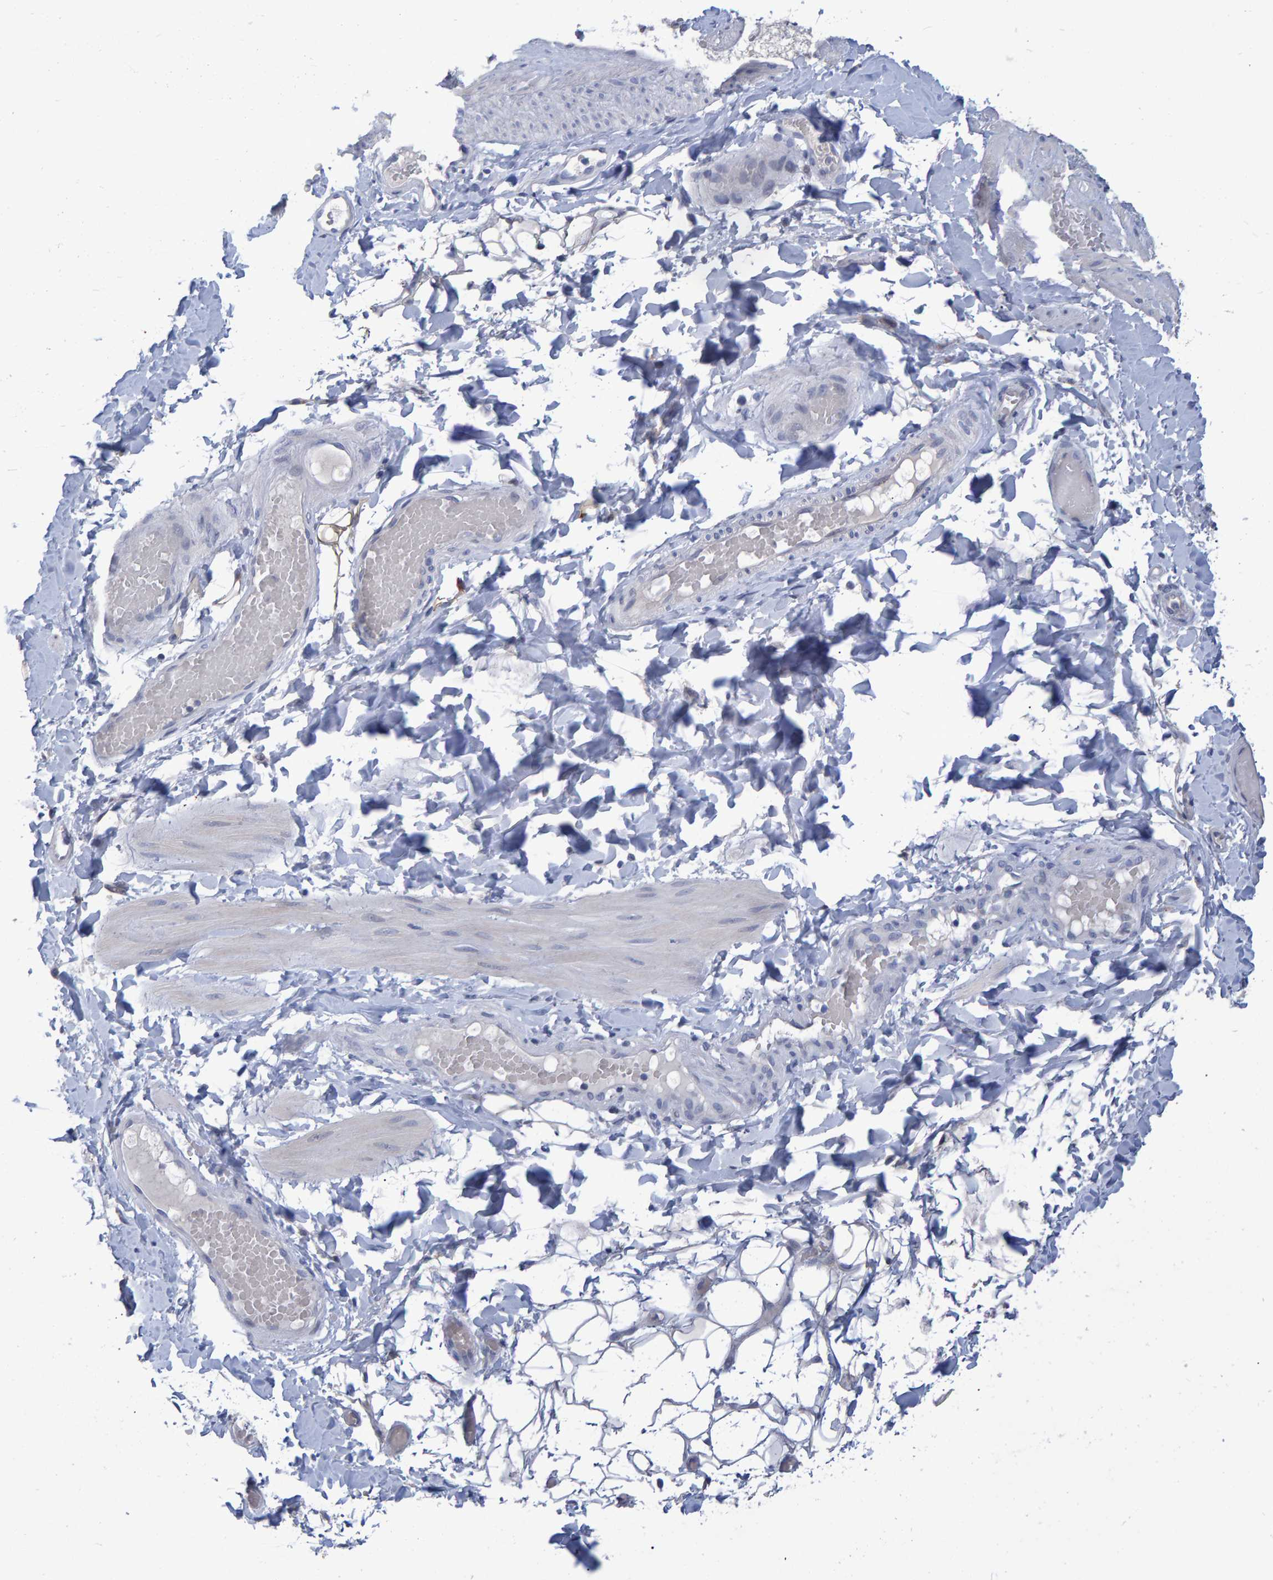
{"staining": {"intensity": "negative", "quantity": "none", "location": "none"}, "tissue": "adipose tissue", "cell_type": "Adipocytes", "image_type": "normal", "snomed": [{"axis": "morphology", "description": "Normal tissue, NOS"}, {"axis": "topography", "description": "Adipose tissue"}, {"axis": "topography", "description": "Vascular tissue"}, {"axis": "topography", "description": "Peripheral nerve tissue"}], "caption": "DAB (3,3'-diaminobenzidine) immunohistochemical staining of normal human adipose tissue reveals no significant expression in adipocytes.", "gene": "PROCA1", "patient": {"sex": "male", "age": 25}}